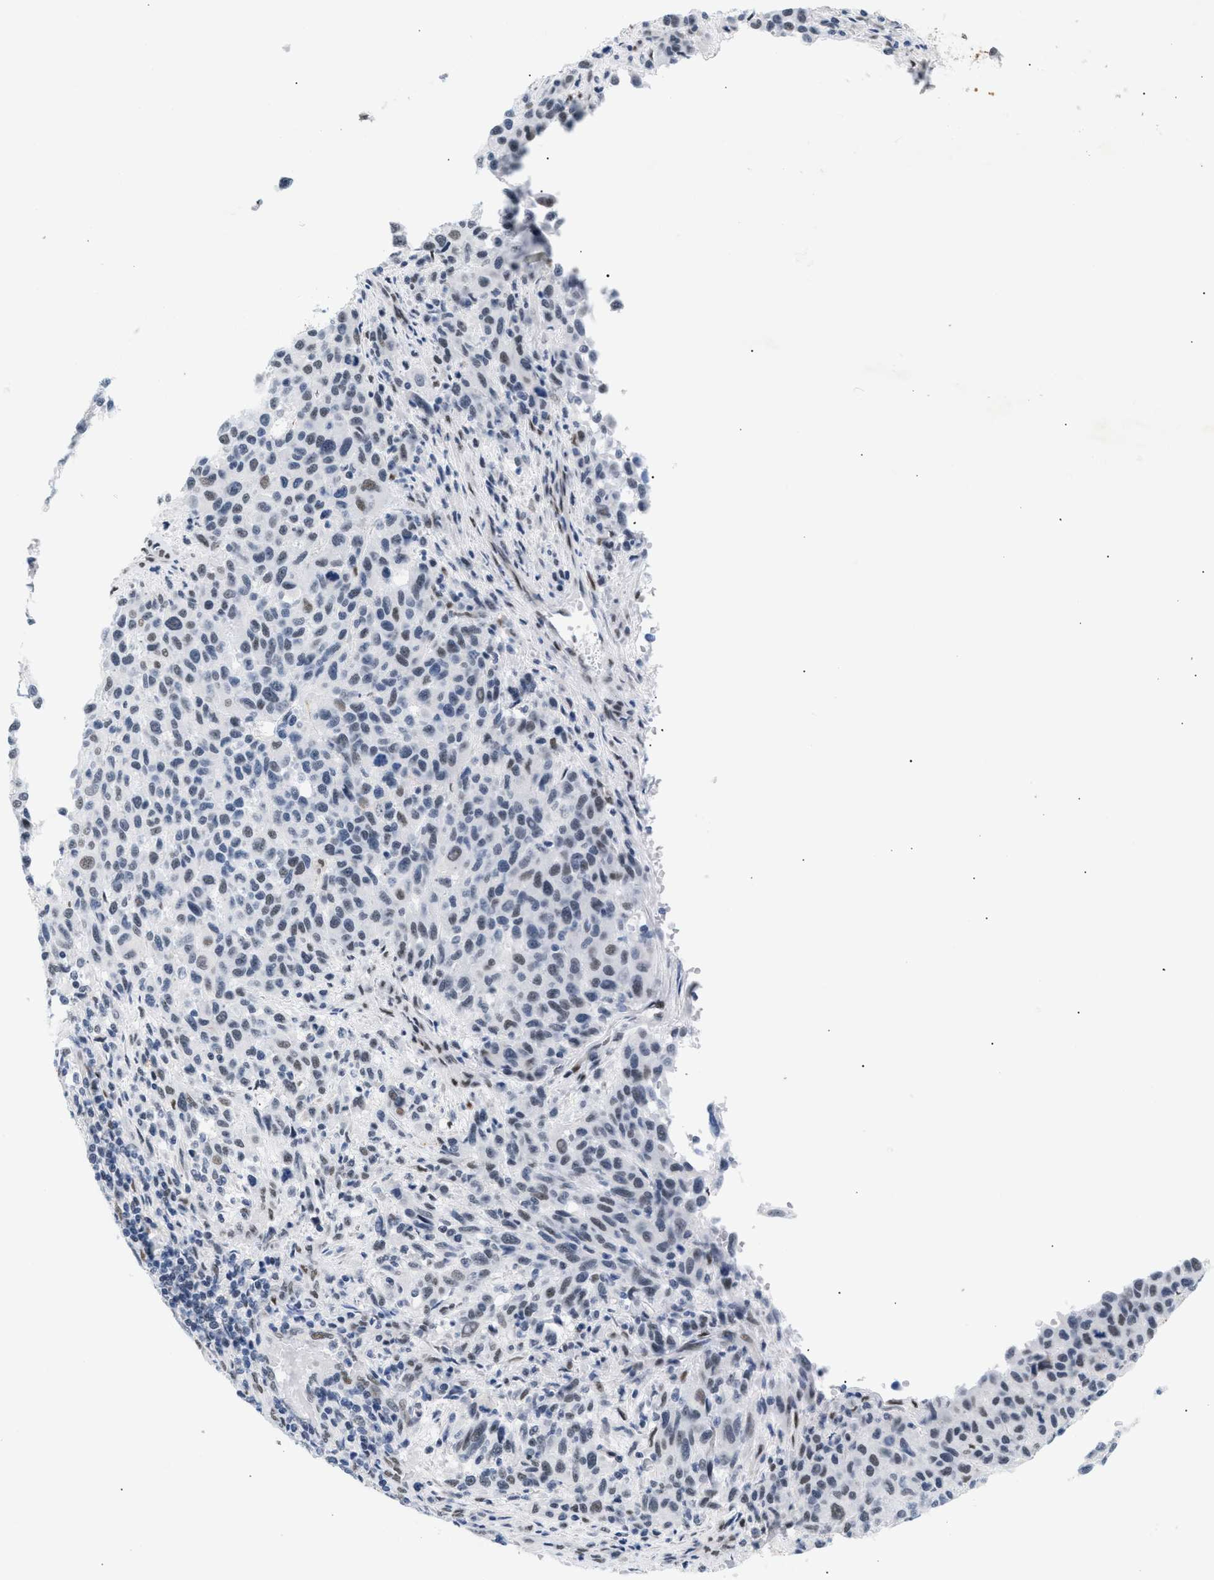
{"staining": {"intensity": "weak", "quantity": "<25%", "location": "nuclear"}, "tissue": "melanoma", "cell_type": "Tumor cells", "image_type": "cancer", "snomed": [{"axis": "morphology", "description": "Malignant melanoma, Metastatic site"}, {"axis": "topography", "description": "Lymph node"}], "caption": "Immunohistochemistry (IHC) image of neoplastic tissue: malignant melanoma (metastatic site) stained with DAB (3,3'-diaminobenzidine) shows no significant protein expression in tumor cells.", "gene": "ELN", "patient": {"sex": "male", "age": 61}}